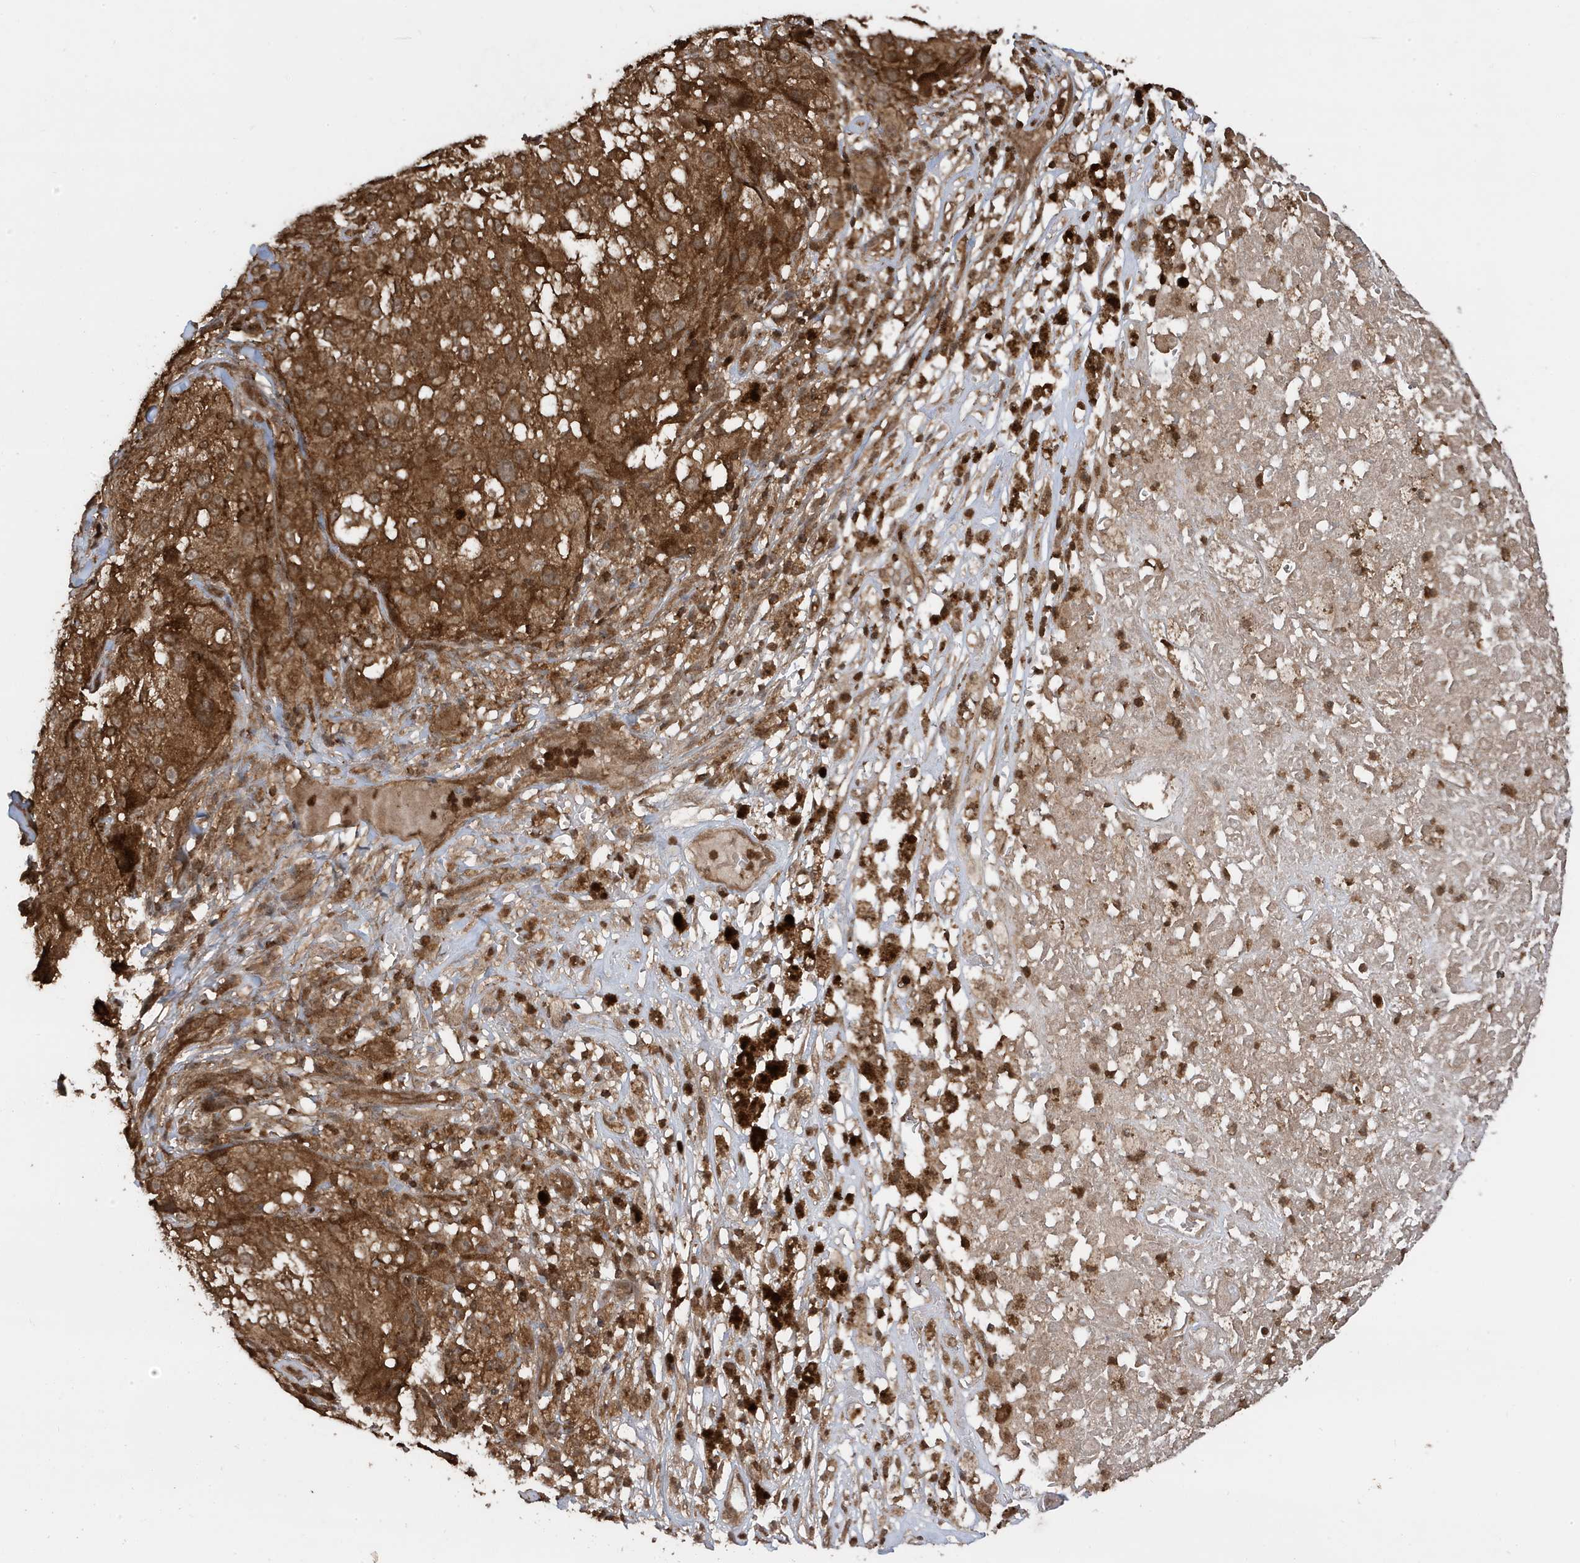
{"staining": {"intensity": "strong", "quantity": ">75%", "location": "cytoplasmic/membranous"}, "tissue": "melanoma", "cell_type": "Tumor cells", "image_type": "cancer", "snomed": [{"axis": "morphology", "description": "Necrosis, NOS"}, {"axis": "morphology", "description": "Malignant melanoma, NOS"}, {"axis": "topography", "description": "Skin"}], "caption": "Protein expression analysis of human melanoma reveals strong cytoplasmic/membranous positivity in approximately >75% of tumor cells. (IHC, brightfield microscopy, high magnification).", "gene": "ASAP1", "patient": {"sex": "female", "age": 87}}